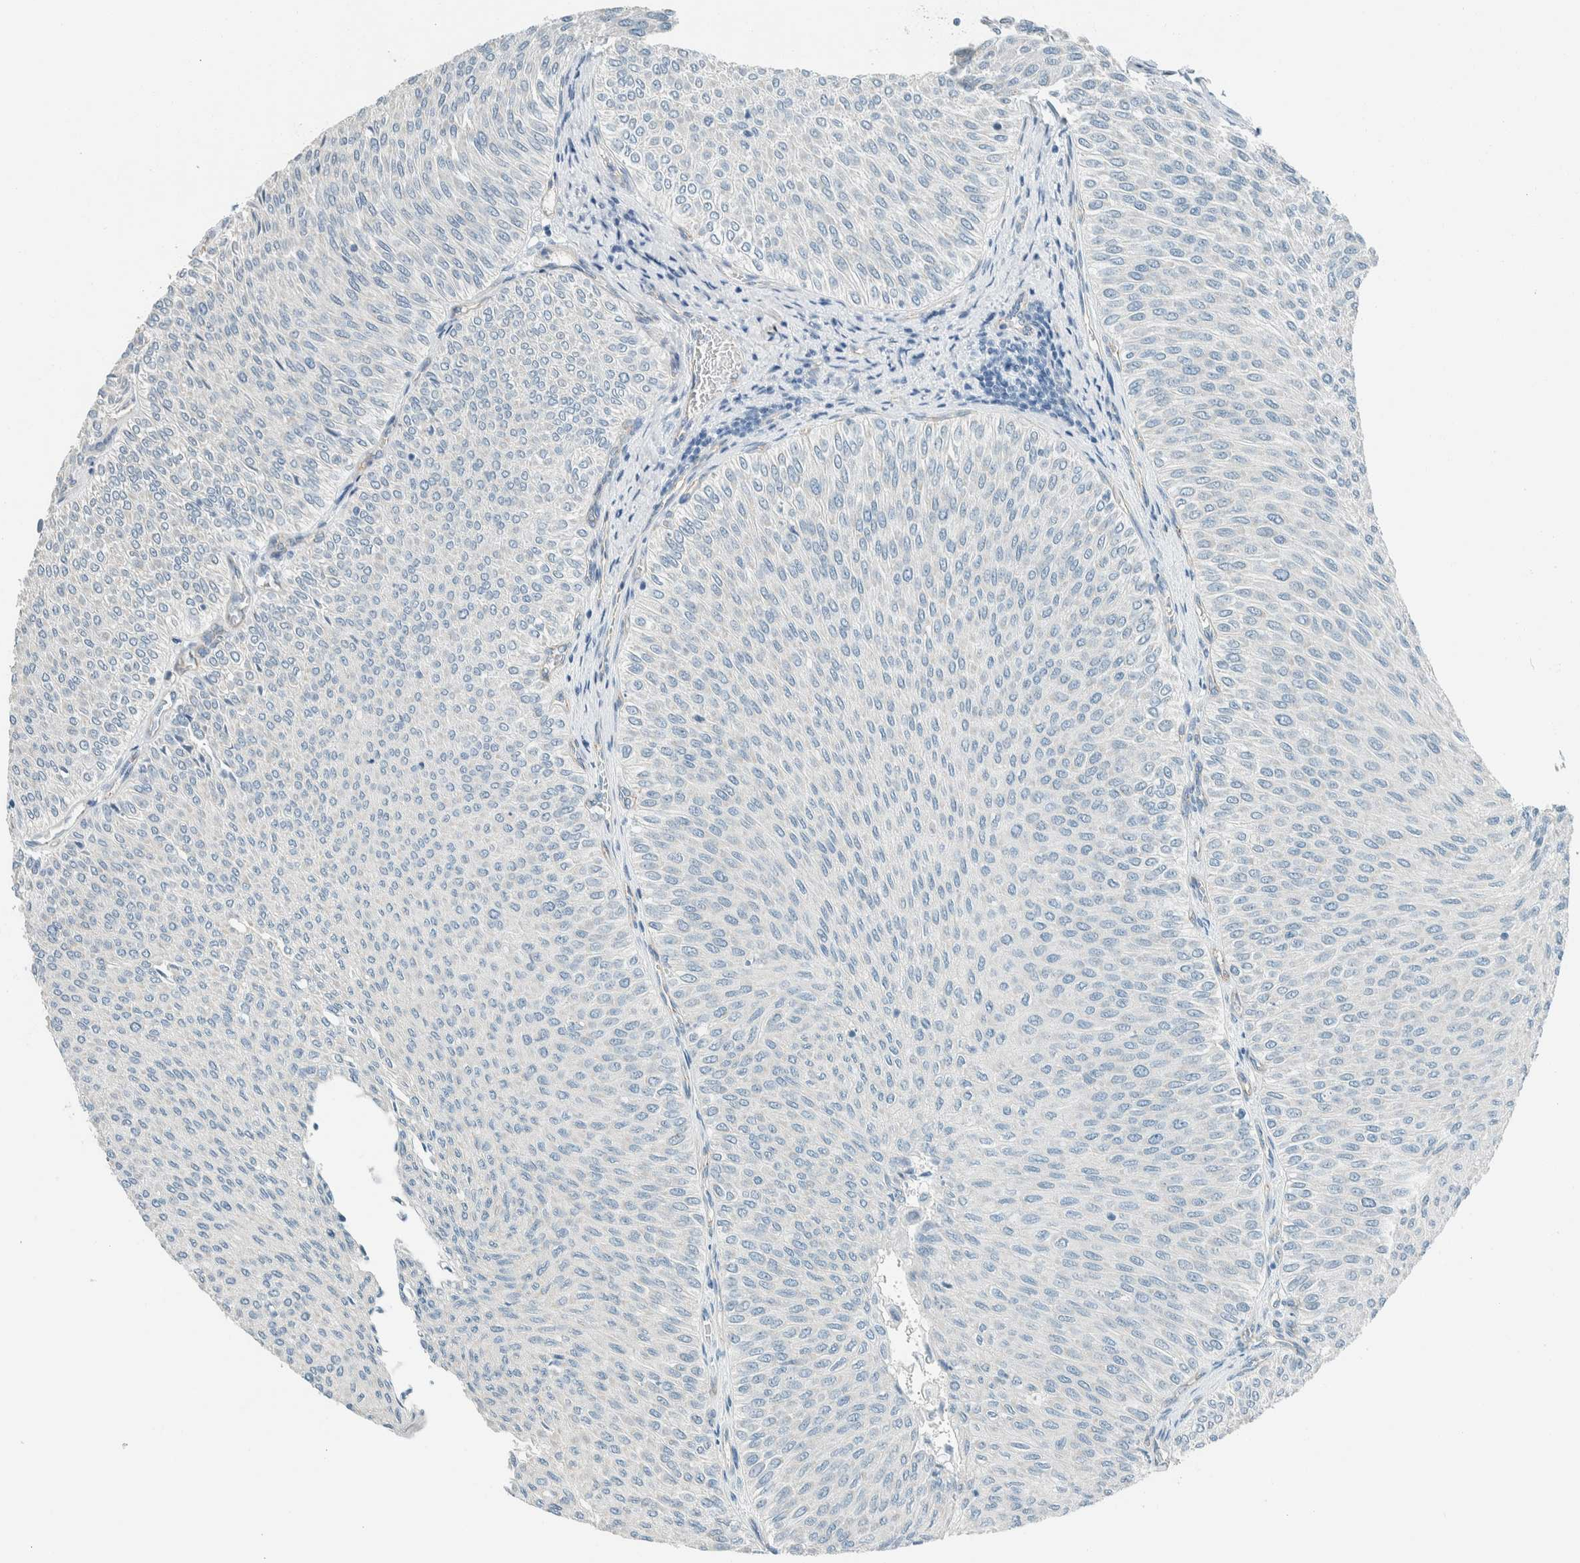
{"staining": {"intensity": "negative", "quantity": "none", "location": "none"}, "tissue": "urothelial cancer", "cell_type": "Tumor cells", "image_type": "cancer", "snomed": [{"axis": "morphology", "description": "Urothelial carcinoma, Low grade"}, {"axis": "topography", "description": "Urinary bladder"}], "caption": "High magnification brightfield microscopy of urothelial cancer stained with DAB (brown) and counterstained with hematoxylin (blue): tumor cells show no significant expression.", "gene": "SLFN12", "patient": {"sex": "male", "age": 78}}